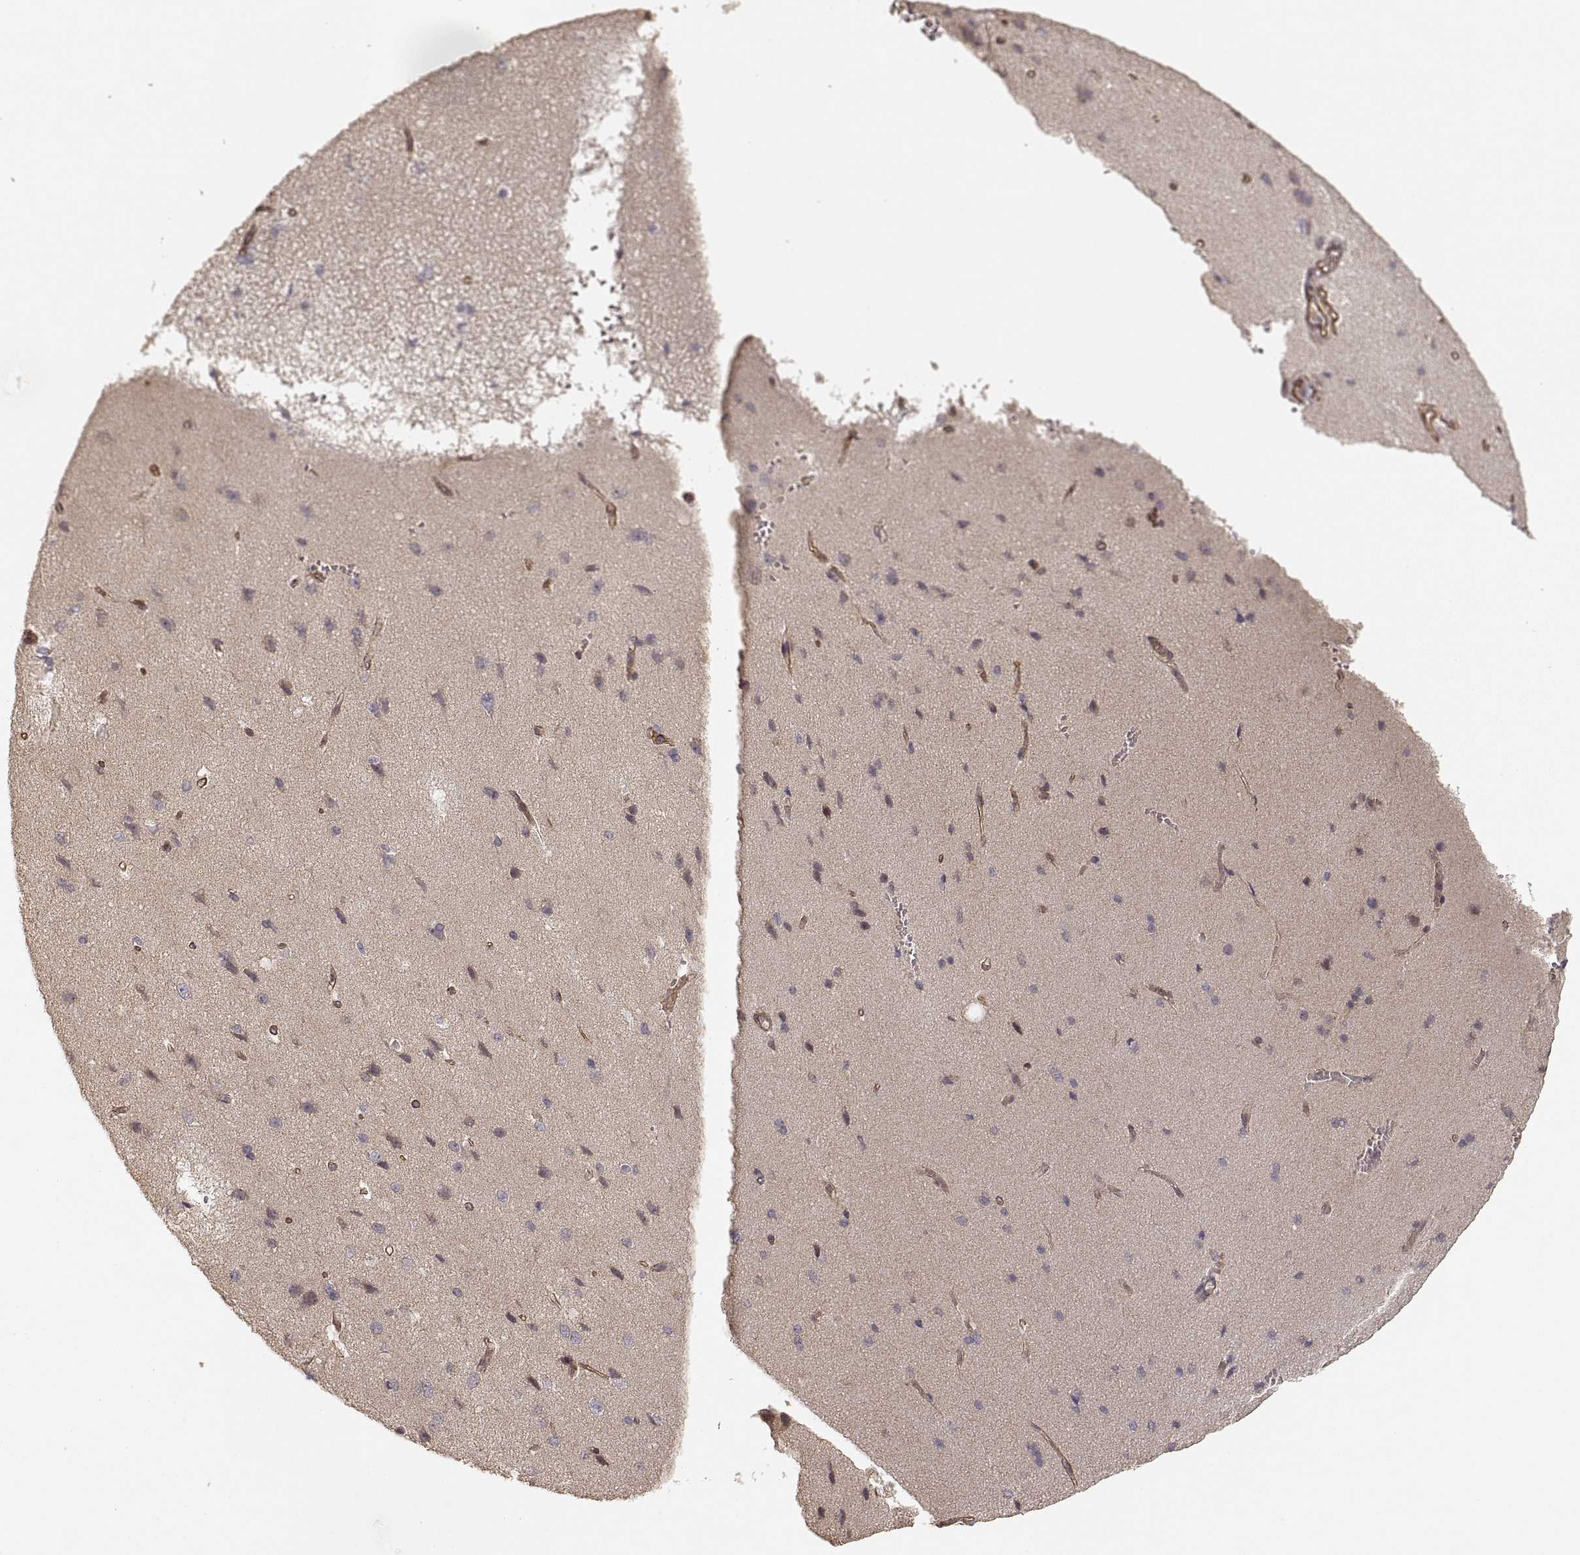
{"staining": {"intensity": "moderate", "quantity": ">75%", "location": "cytoplasmic/membranous"}, "tissue": "cerebral cortex", "cell_type": "Endothelial cells", "image_type": "normal", "snomed": [{"axis": "morphology", "description": "Normal tissue, NOS"}, {"axis": "topography", "description": "Cerebral cortex"}], "caption": "This histopathology image exhibits immunohistochemistry staining of benign human cerebral cortex, with medium moderate cytoplasmic/membranous positivity in about >75% of endothelial cells.", "gene": "LAMA4", "patient": {"sex": "male", "age": 37}}